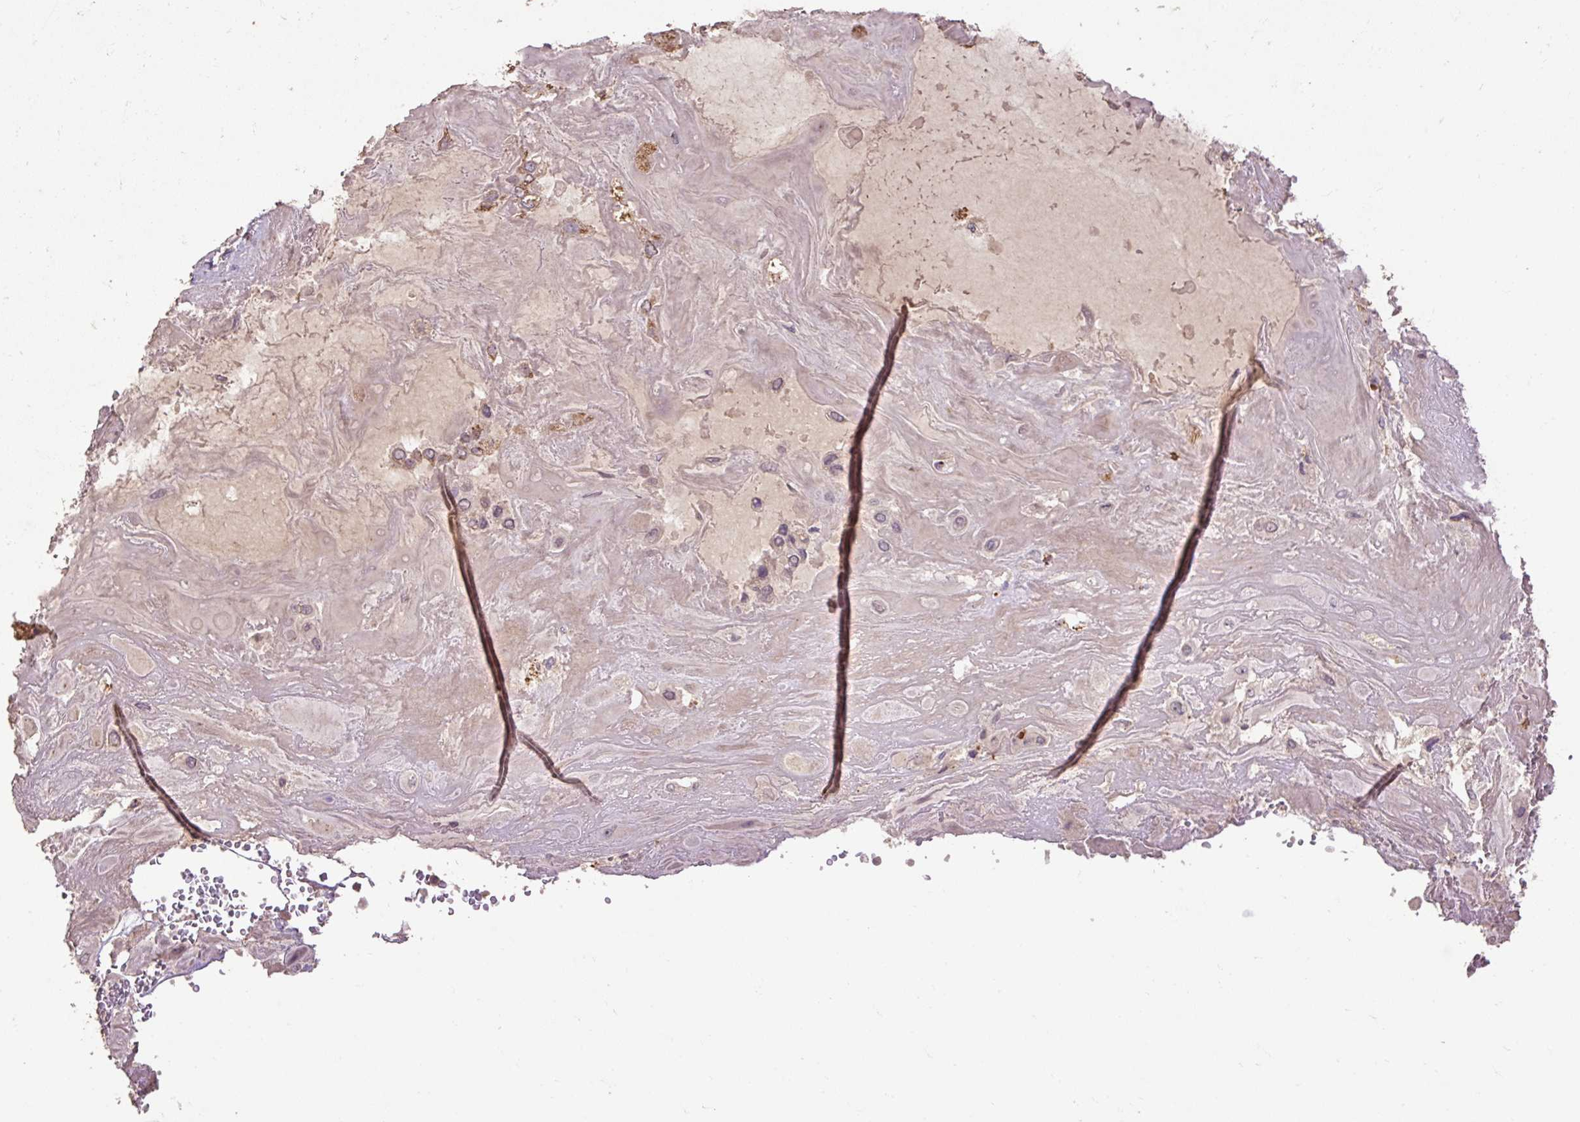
{"staining": {"intensity": "moderate", "quantity": "<25%", "location": "cytoplasmic/membranous"}, "tissue": "placenta", "cell_type": "Decidual cells", "image_type": "normal", "snomed": [{"axis": "morphology", "description": "Normal tissue, NOS"}, {"axis": "topography", "description": "Placenta"}], "caption": "High-magnification brightfield microscopy of benign placenta stained with DAB (3,3'-diaminobenzidine) (brown) and counterstained with hematoxylin (blue). decidual cells exhibit moderate cytoplasmic/membranous positivity is appreciated in about<25% of cells.", "gene": "LRTM2", "patient": {"sex": "female", "age": 32}}